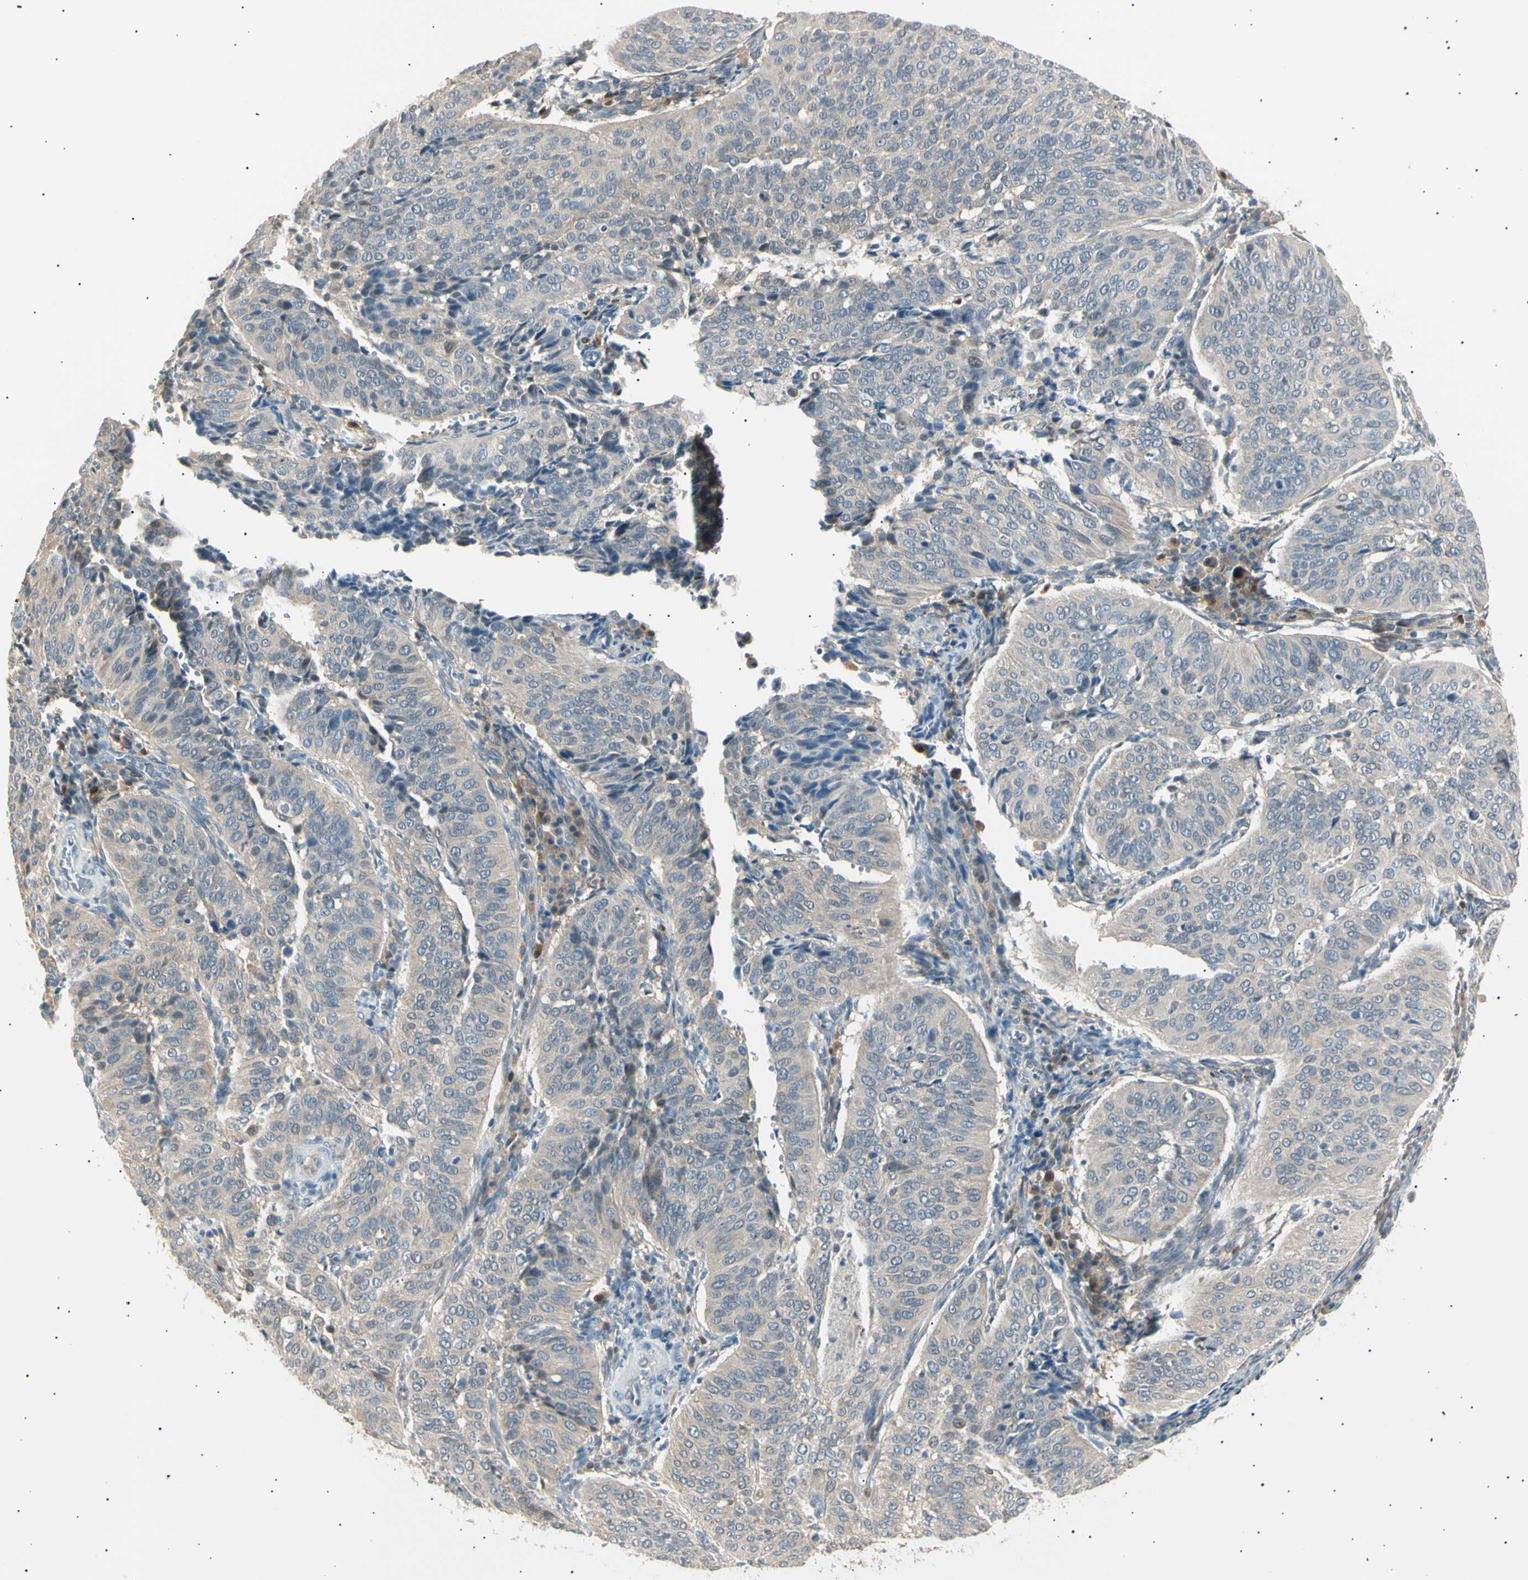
{"staining": {"intensity": "weak", "quantity": "25%-75%", "location": "cytoplasmic/membranous"}, "tissue": "cervical cancer", "cell_type": "Tumor cells", "image_type": "cancer", "snomed": [{"axis": "morphology", "description": "Normal tissue, NOS"}, {"axis": "morphology", "description": "Squamous cell carcinoma, NOS"}, {"axis": "topography", "description": "Cervix"}], "caption": "A brown stain highlights weak cytoplasmic/membranous positivity of a protein in human cervical cancer (squamous cell carcinoma) tumor cells. The staining was performed using DAB (3,3'-diaminobenzidine) to visualize the protein expression in brown, while the nuclei were stained in blue with hematoxylin (Magnification: 20x).", "gene": "LHPP", "patient": {"sex": "female", "age": 39}}